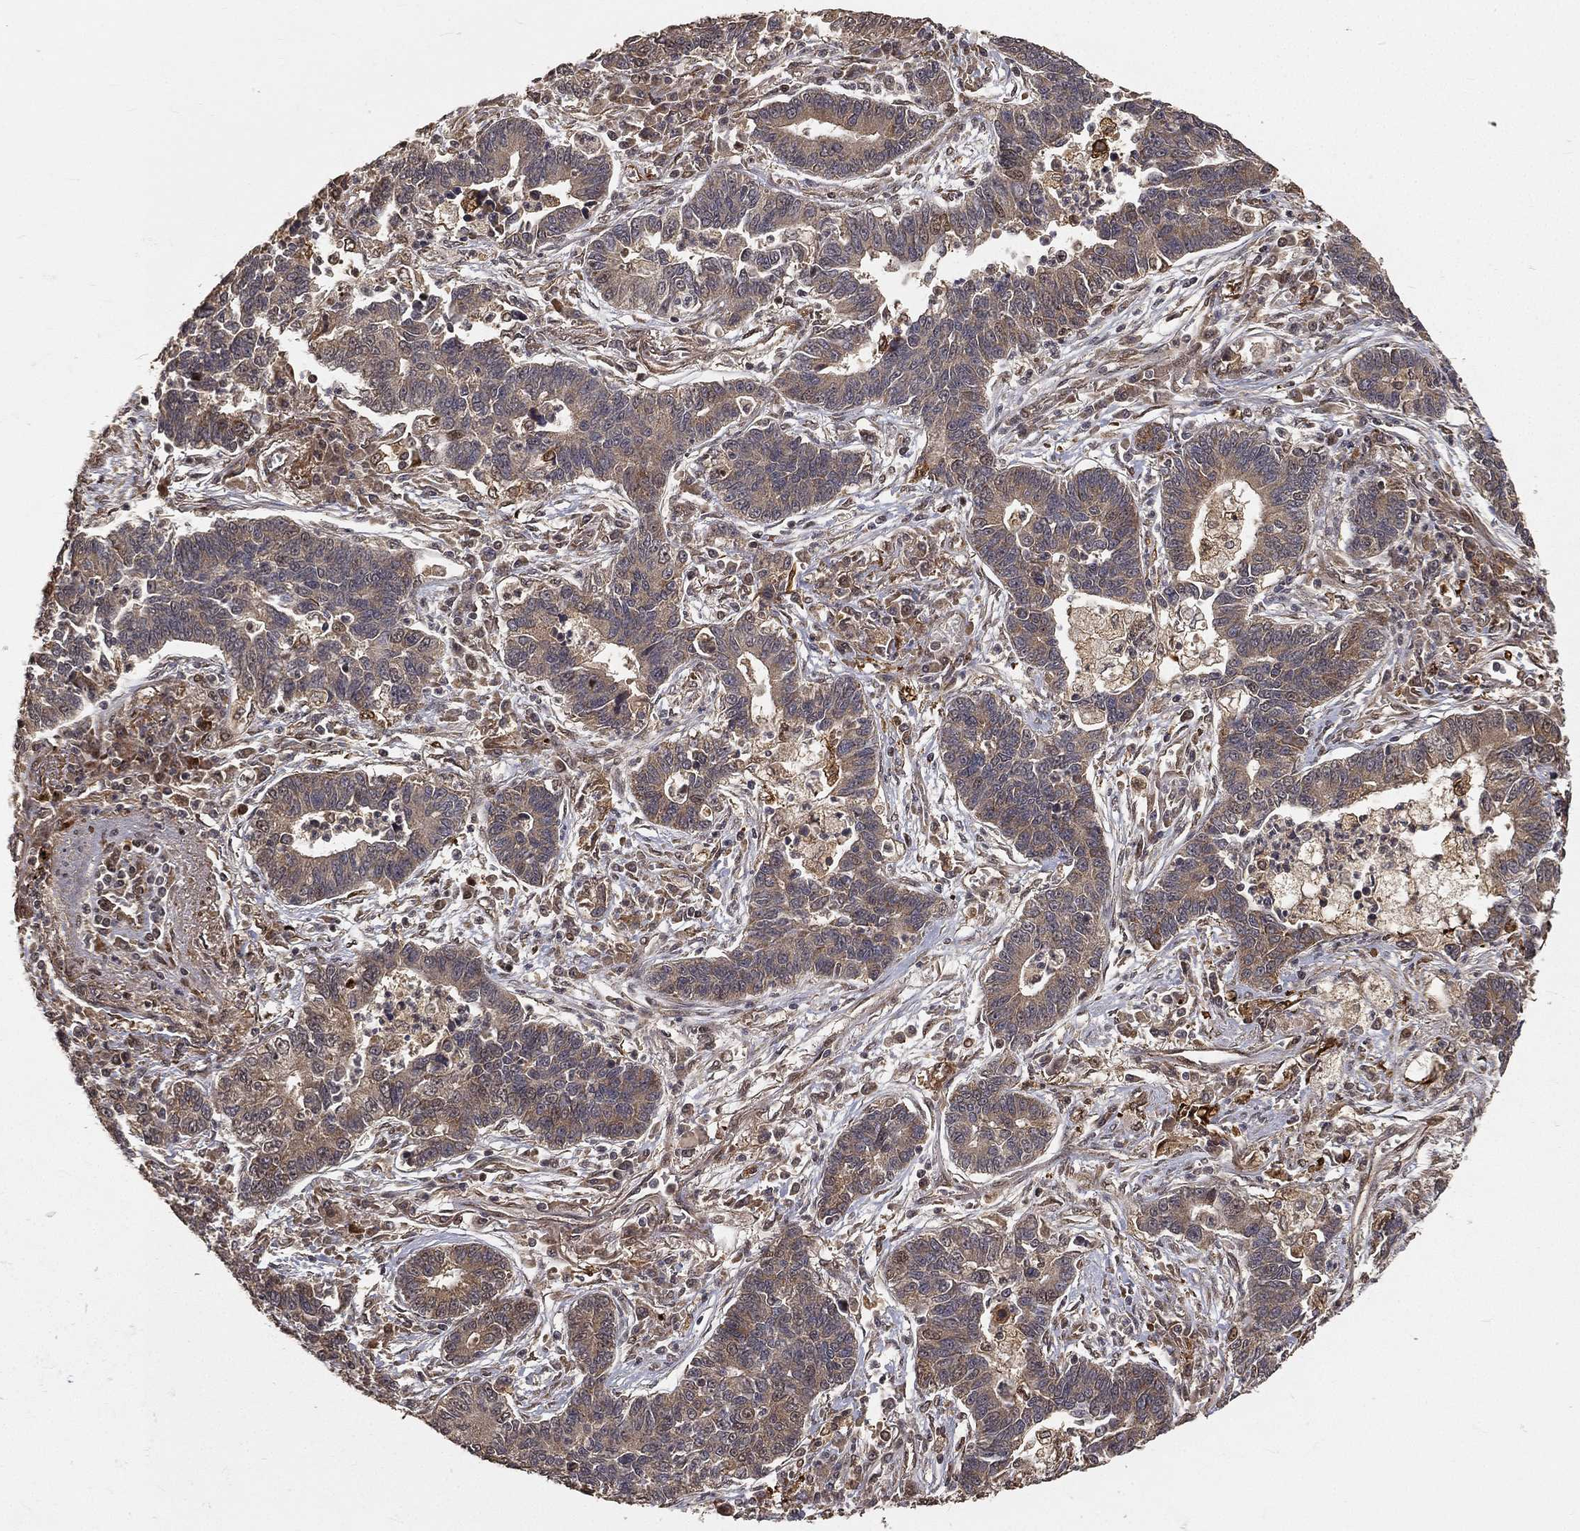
{"staining": {"intensity": "weak", "quantity": "25%-75%", "location": "cytoplasmic/membranous"}, "tissue": "lung cancer", "cell_type": "Tumor cells", "image_type": "cancer", "snomed": [{"axis": "morphology", "description": "Adenocarcinoma, NOS"}, {"axis": "topography", "description": "Lung"}], "caption": "There is low levels of weak cytoplasmic/membranous positivity in tumor cells of lung cancer, as demonstrated by immunohistochemical staining (brown color).", "gene": "MAPK1", "patient": {"sex": "female", "age": 57}}